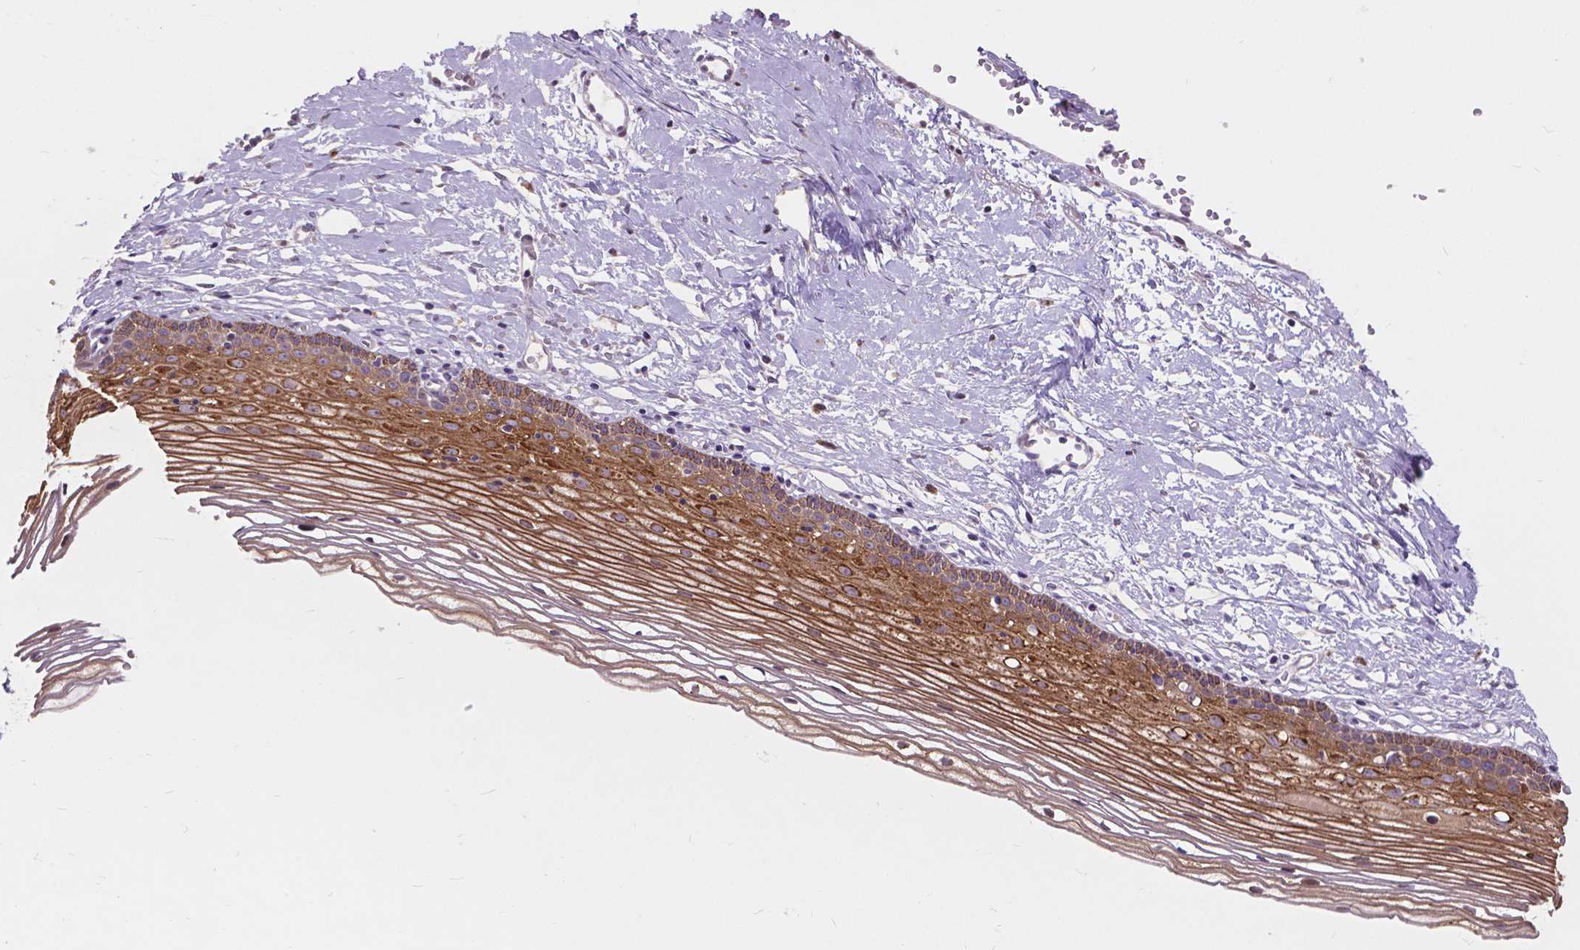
{"staining": {"intensity": "moderate", "quantity": ">75%", "location": "cytoplasmic/membranous"}, "tissue": "cervix", "cell_type": "Glandular cells", "image_type": "normal", "snomed": [{"axis": "morphology", "description": "Normal tissue, NOS"}, {"axis": "topography", "description": "Cervix"}], "caption": "Protein expression analysis of normal human cervix reveals moderate cytoplasmic/membranous expression in about >75% of glandular cells. (DAB IHC with brightfield microscopy, high magnification).", "gene": "MYH14", "patient": {"sex": "female", "age": 40}}